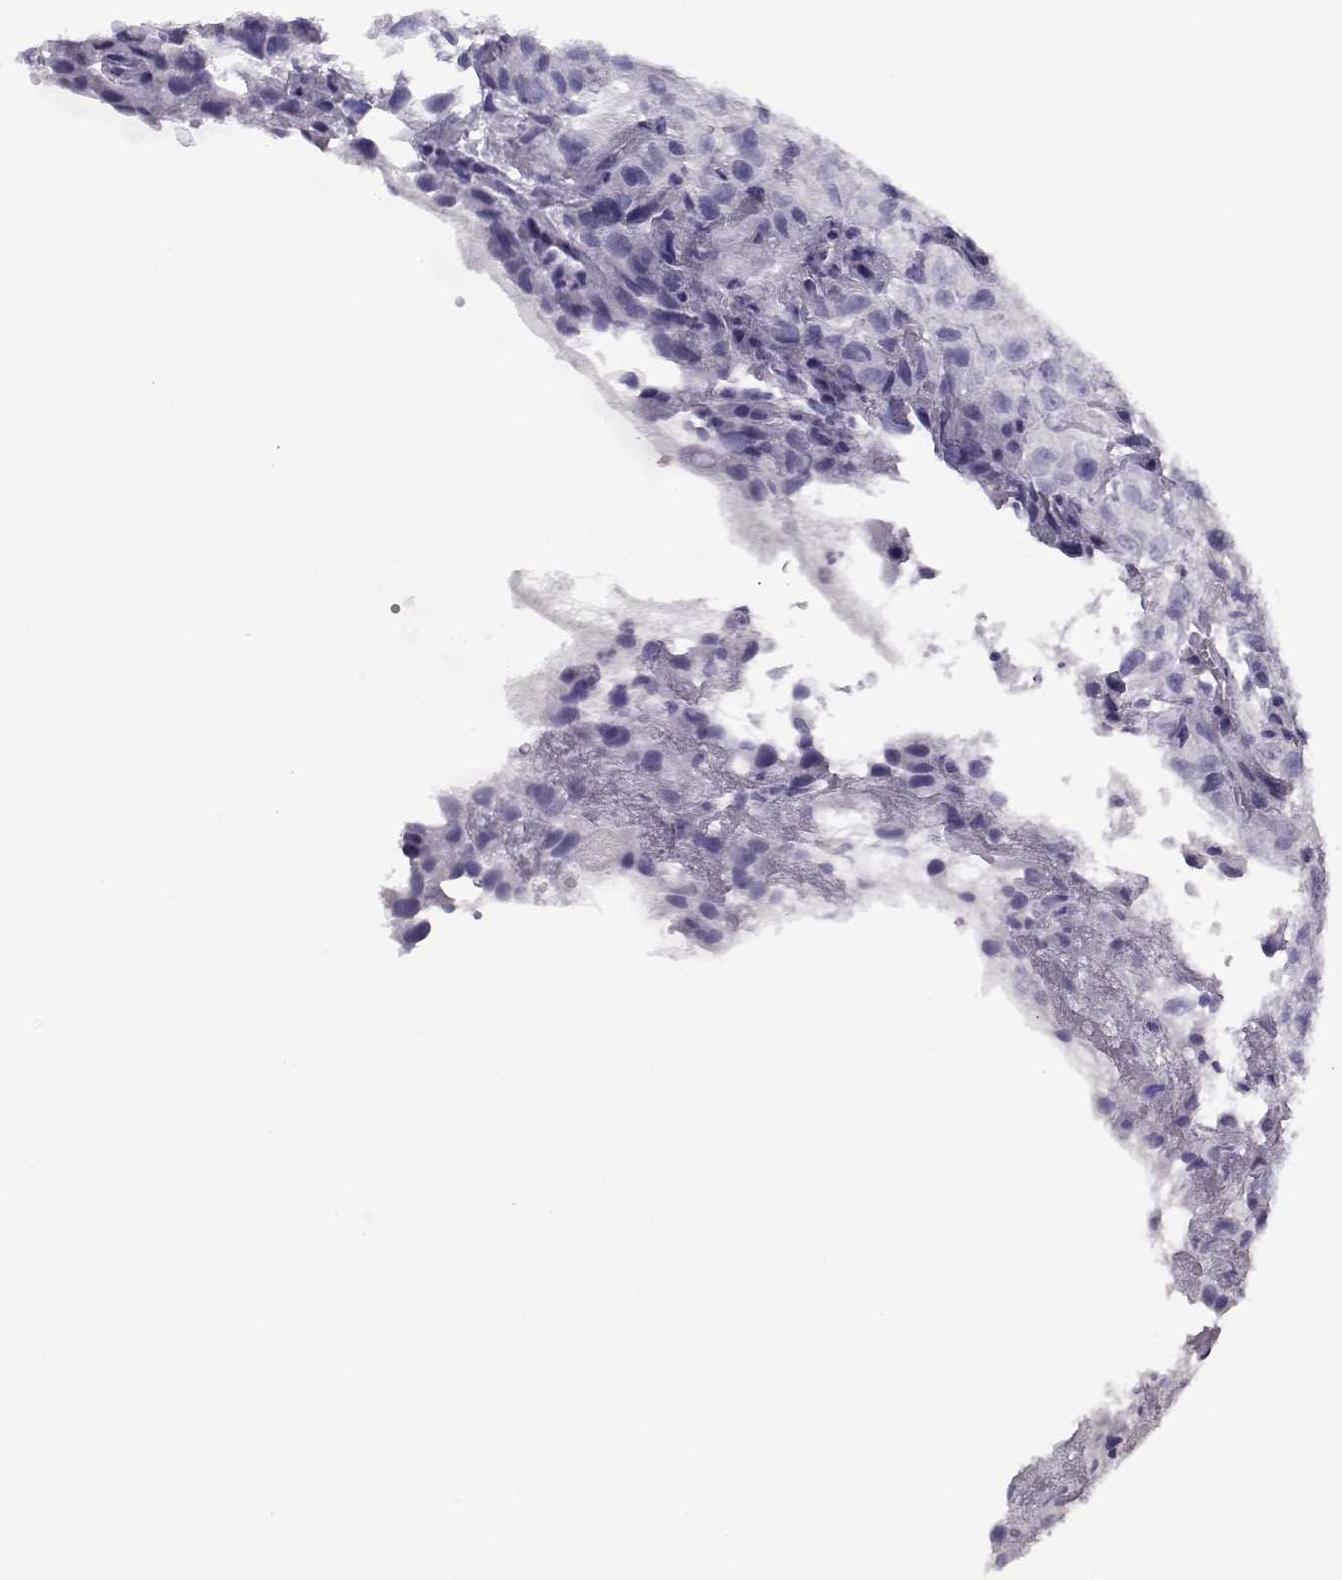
{"staining": {"intensity": "negative", "quantity": "none", "location": "none"}, "tissue": "renal cancer", "cell_type": "Tumor cells", "image_type": "cancer", "snomed": [{"axis": "morphology", "description": "Adenocarcinoma, NOS"}, {"axis": "topography", "description": "Kidney"}], "caption": "Tumor cells show no significant staining in renal cancer (adenocarcinoma).", "gene": "CFAP77", "patient": {"sex": "male", "age": 64}}